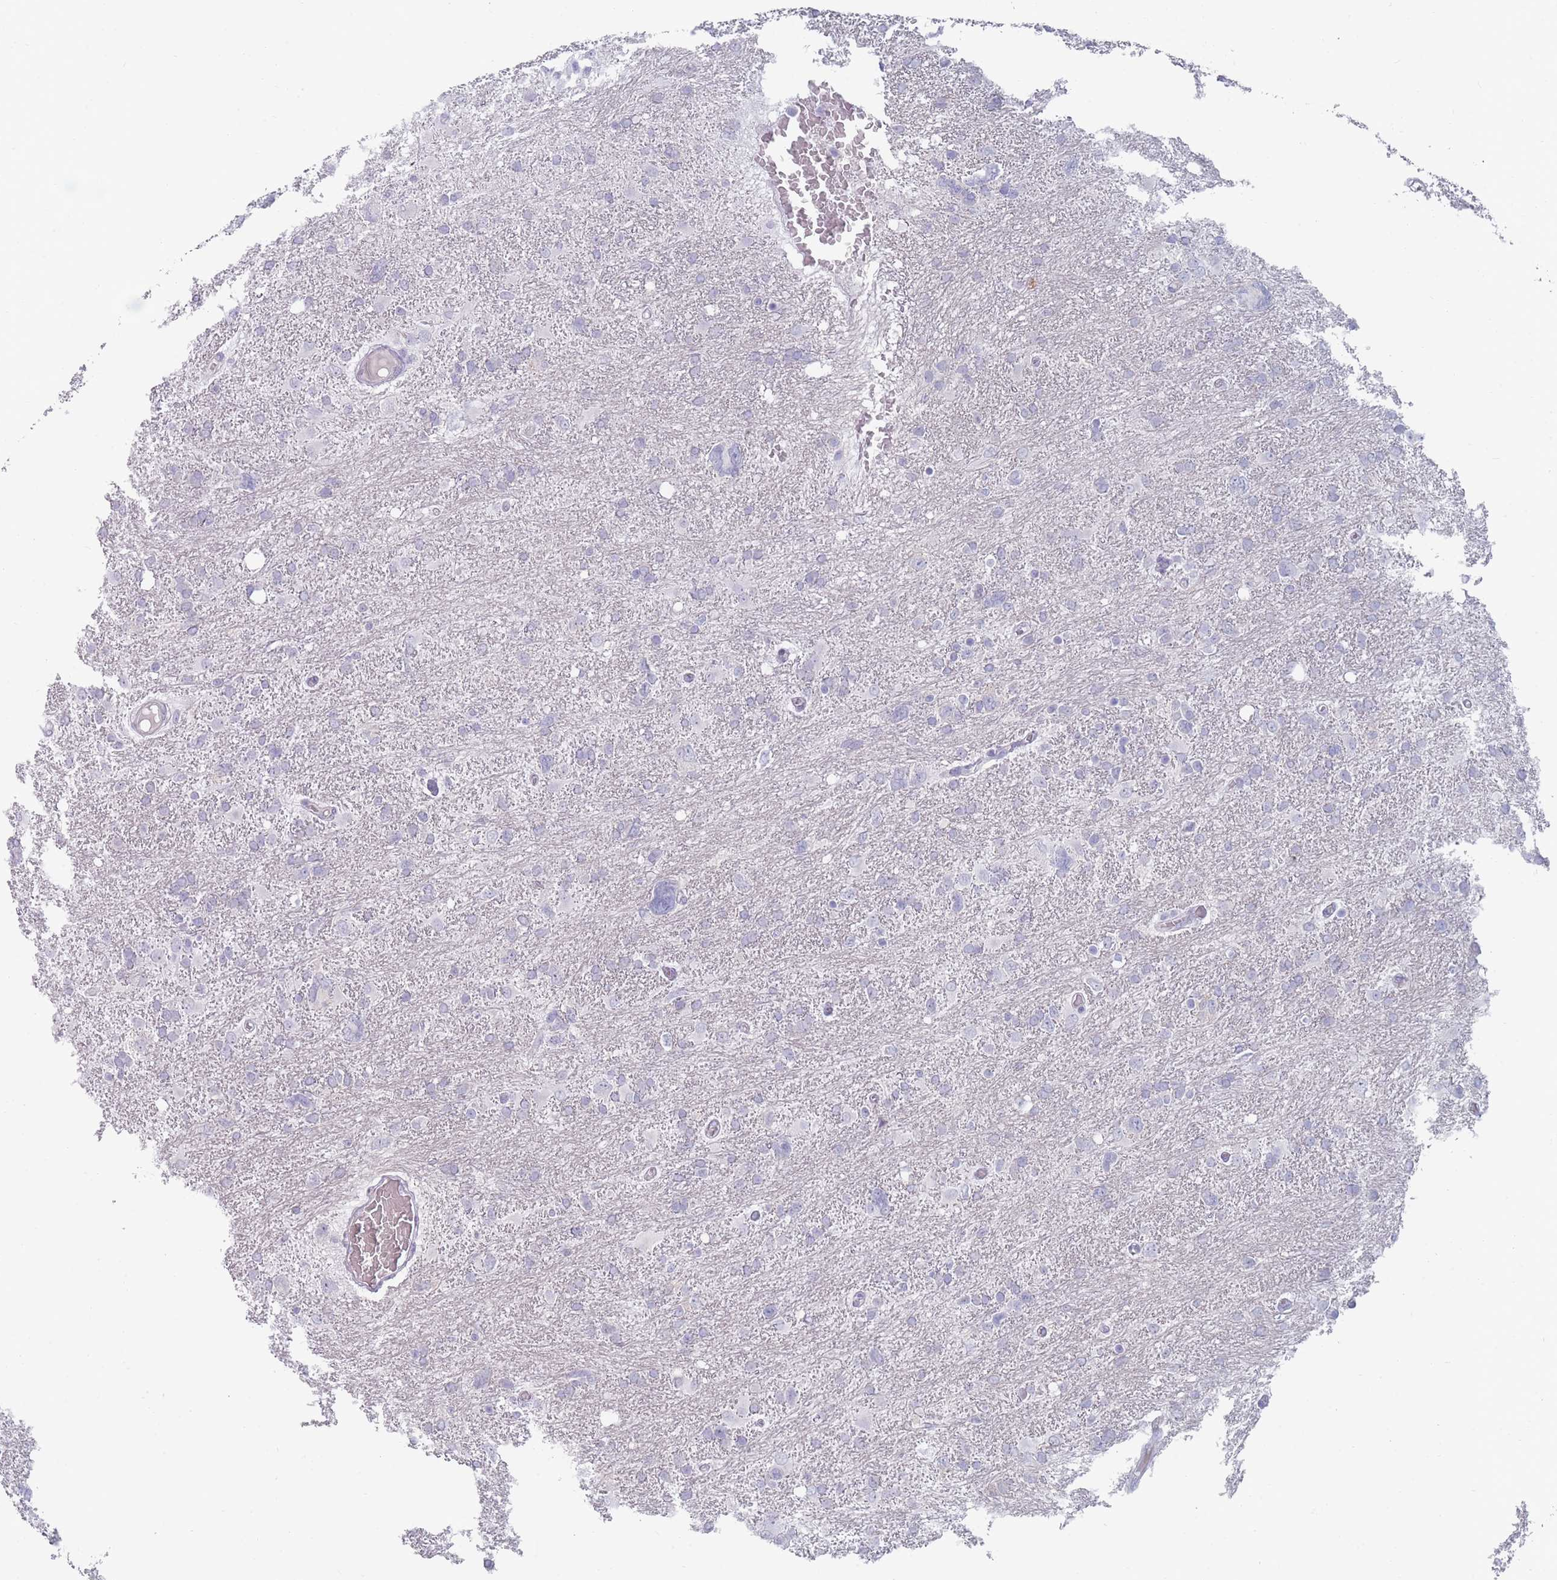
{"staining": {"intensity": "negative", "quantity": "none", "location": "none"}, "tissue": "glioma", "cell_type": "Tumor cells", "image_type": "cancer", "snomed": [{"axis": "morphology", "description": "Glioma, malignant, High grade"}, {"axis": "topography", "description": "Brain"}], "caption": "IHC image of neoplastic tissue: human glioma stained with DAB demonstrates no significant protein expression in tumor cells.", "gene": "PIGU", "patient": {"sex": "male", "age": 61}}